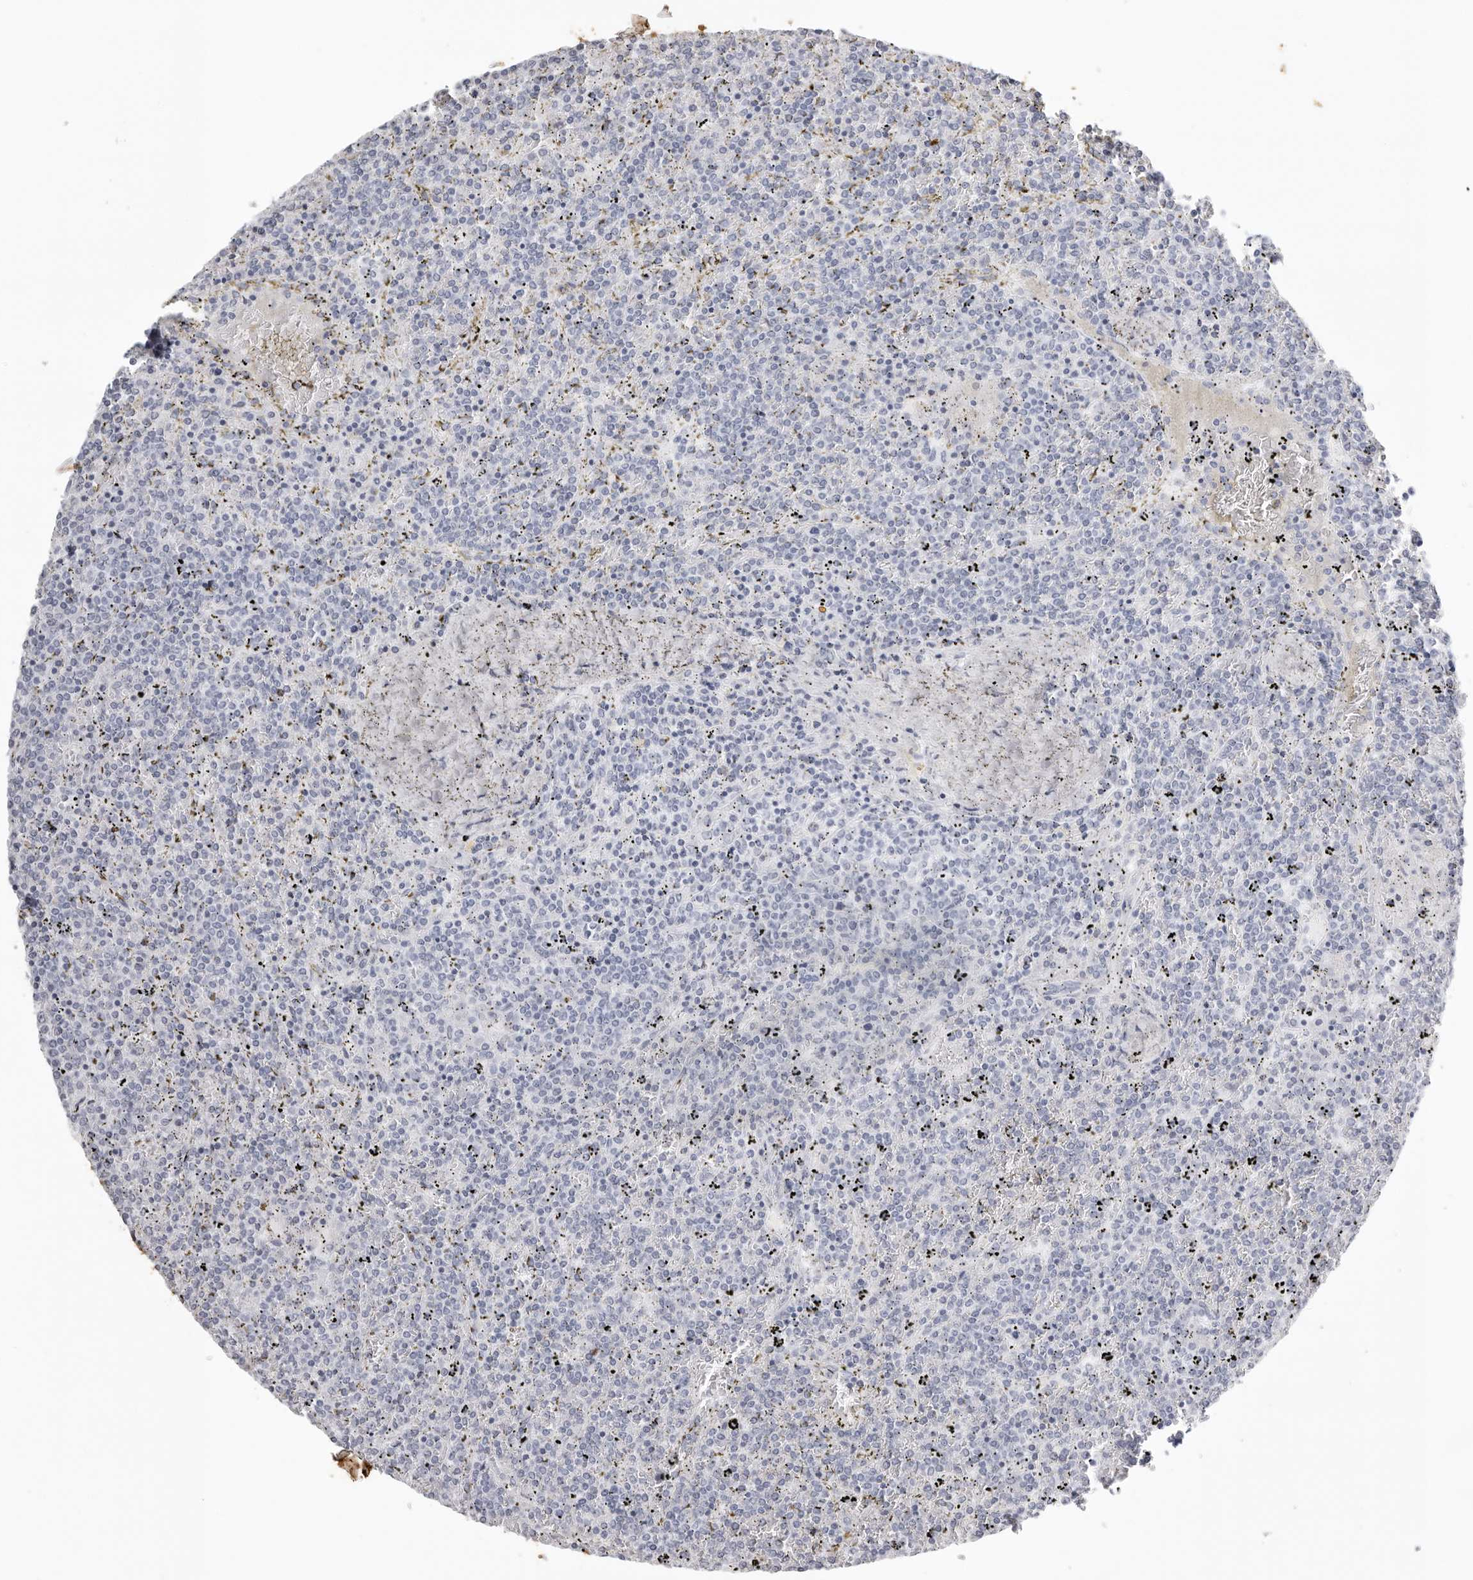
{"staining": {"intensity": "negative", "quantity": "none", "location": "none"}, "tissue": "lymphoma", "cell_type": "Tumor cells", "image_type": "cancer", "snomed": [{"axis": "morphology", "description": "Malignant lymphoma, non-Hodgkin's type, Low grade"}, {"axis": "topography", "description": "Spleen"}], "caption": "Lymphoma was stained to show a protein in brown. There is no significant positivity in tumor cells. The staining is performed using DAB (3,3'-diaminobenzidine) brown chromogen with nuclei counter-stained in using hematoxylin.", "gene": "KLK9", "patient": {"sex": "female", "age": 19}}